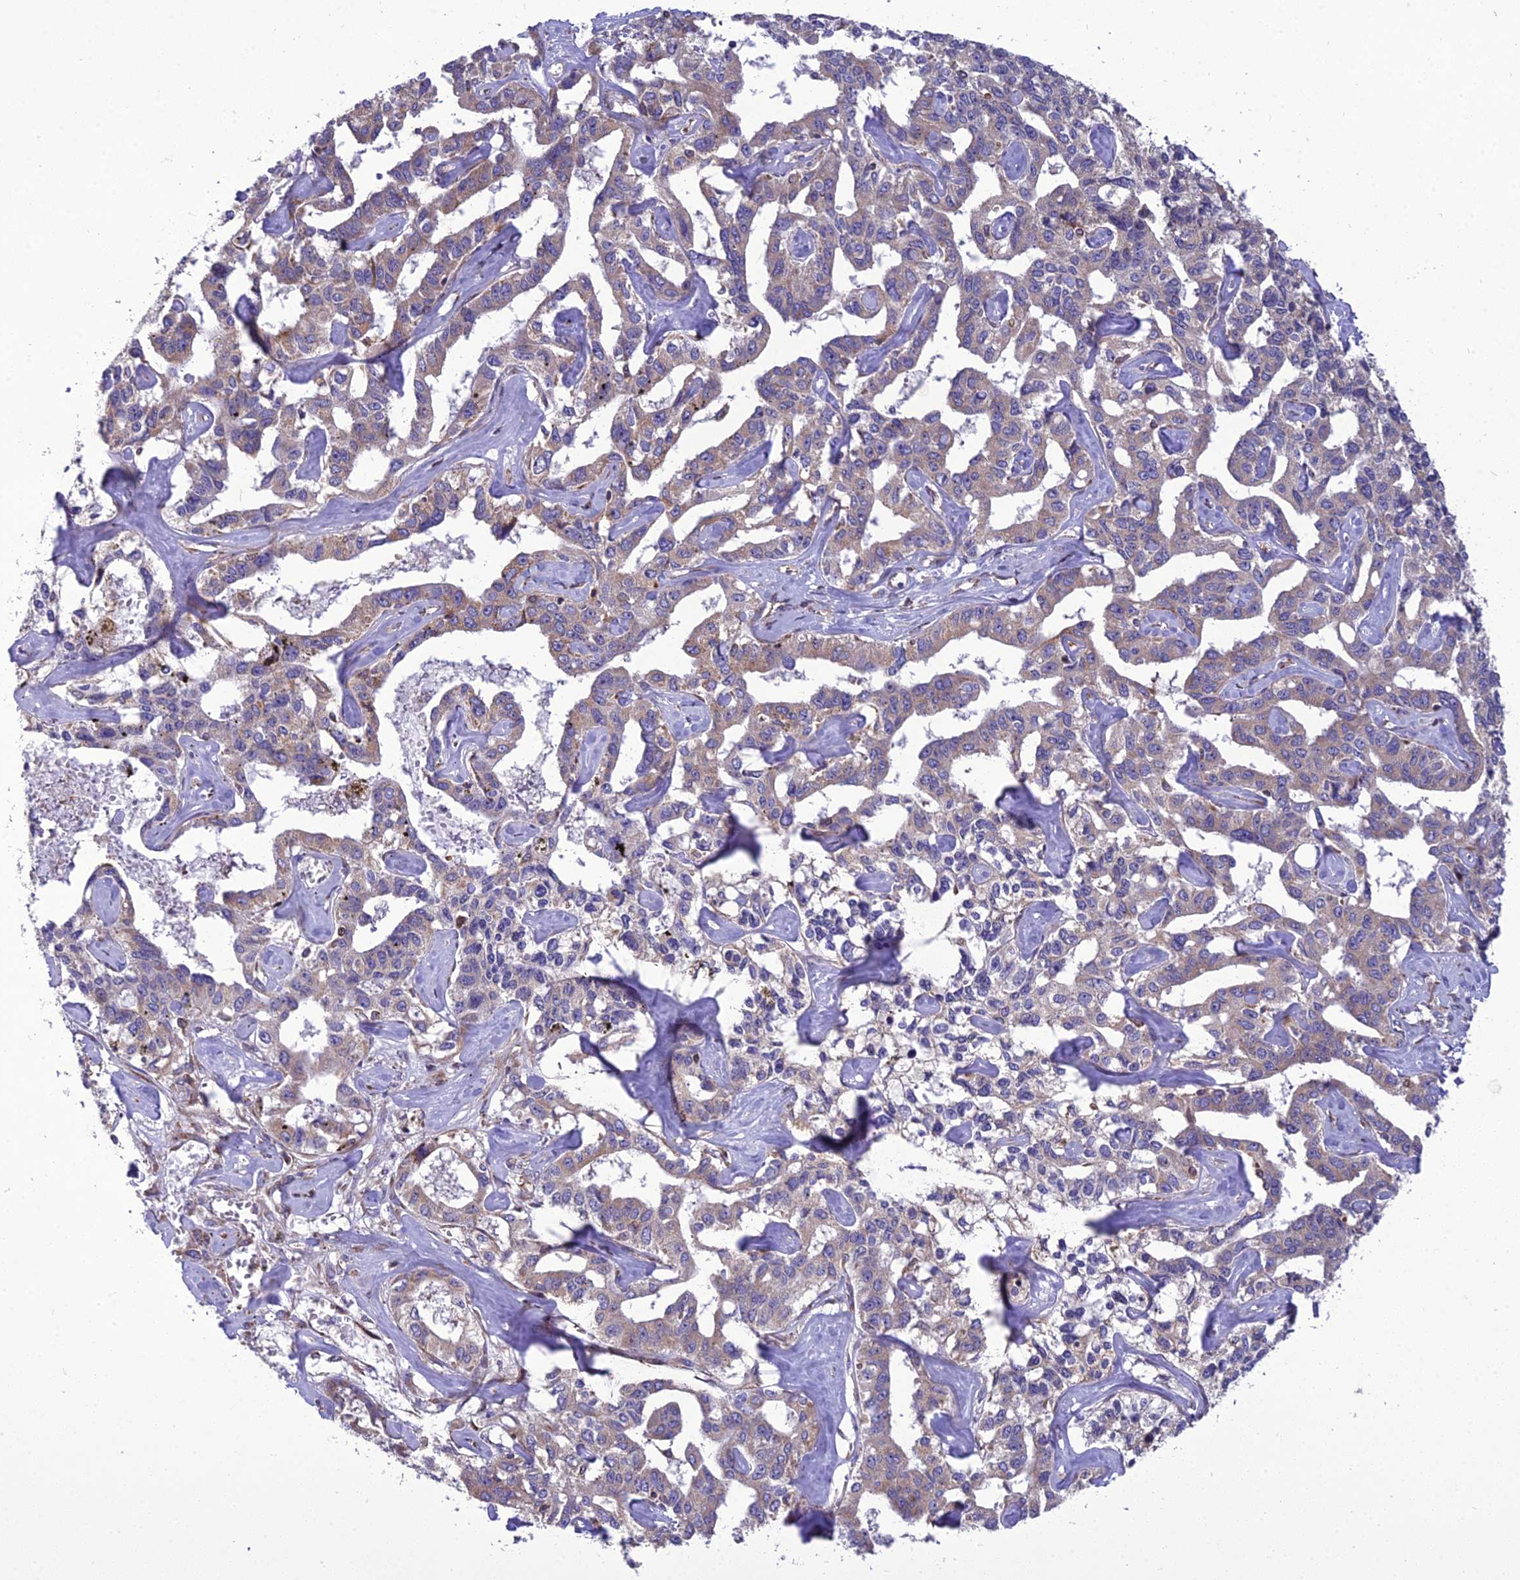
{"staining": {"intensity": "weak", "quantity": "25%-75%", "location": "cytoplasmic/membranous"}, "tissue": "liver cancer", "cell_type": "Tumor cells", "image_type": "cancer", "snomed": [{"axis": "morphology", "description": "Cholangiocarcinoma"}, {"axis": "topography", "description": "Liver"}], "caption": "Immunohistochemical staining of liver cholangiocarcinoma demonstrates low levels of weak cytoplasmic/membranous protein expression in about 25%-75% of tumor cells.", "gene": "GIMAP1", "patient": {"sex": "male", "age": 59}}